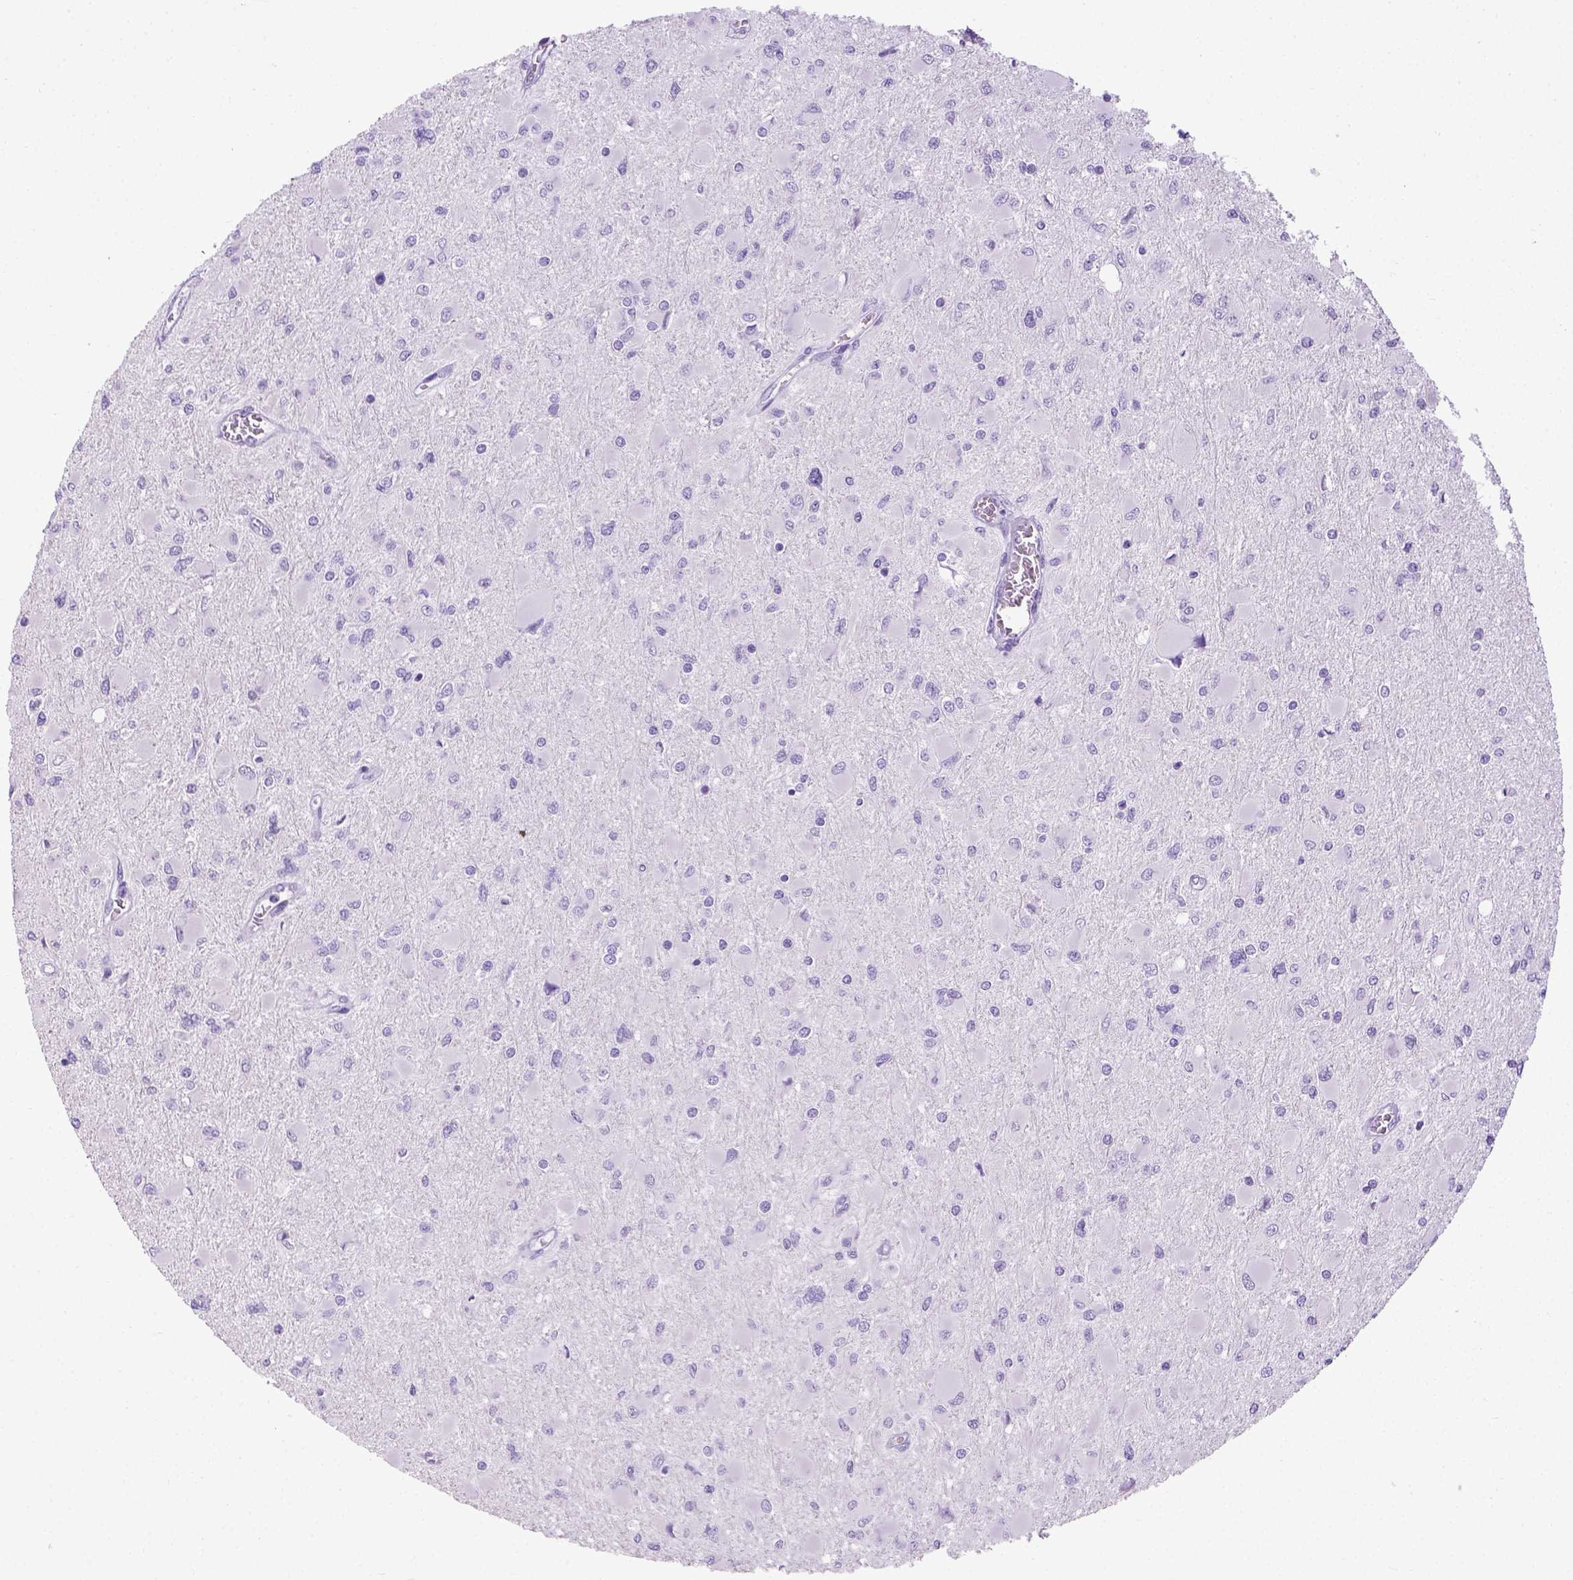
{"staining": {"intensity": "negative", "quantity": "none", "location": "none"}, "tissue": "glioma", "cell_type": "Tumor cells", "image_type": "cancer", "snomed": [{"axis": "morphology", "description": "Glioma, malignant, High grade"}, {"axis": "topography", "description": "Cerebral cortex"}], "caption": "Glioma was stained to show a protein in brown. There is no significant staining in tumor cells.", "gene": "LGSN", "patient": {"sex": "female", "age": 36}}